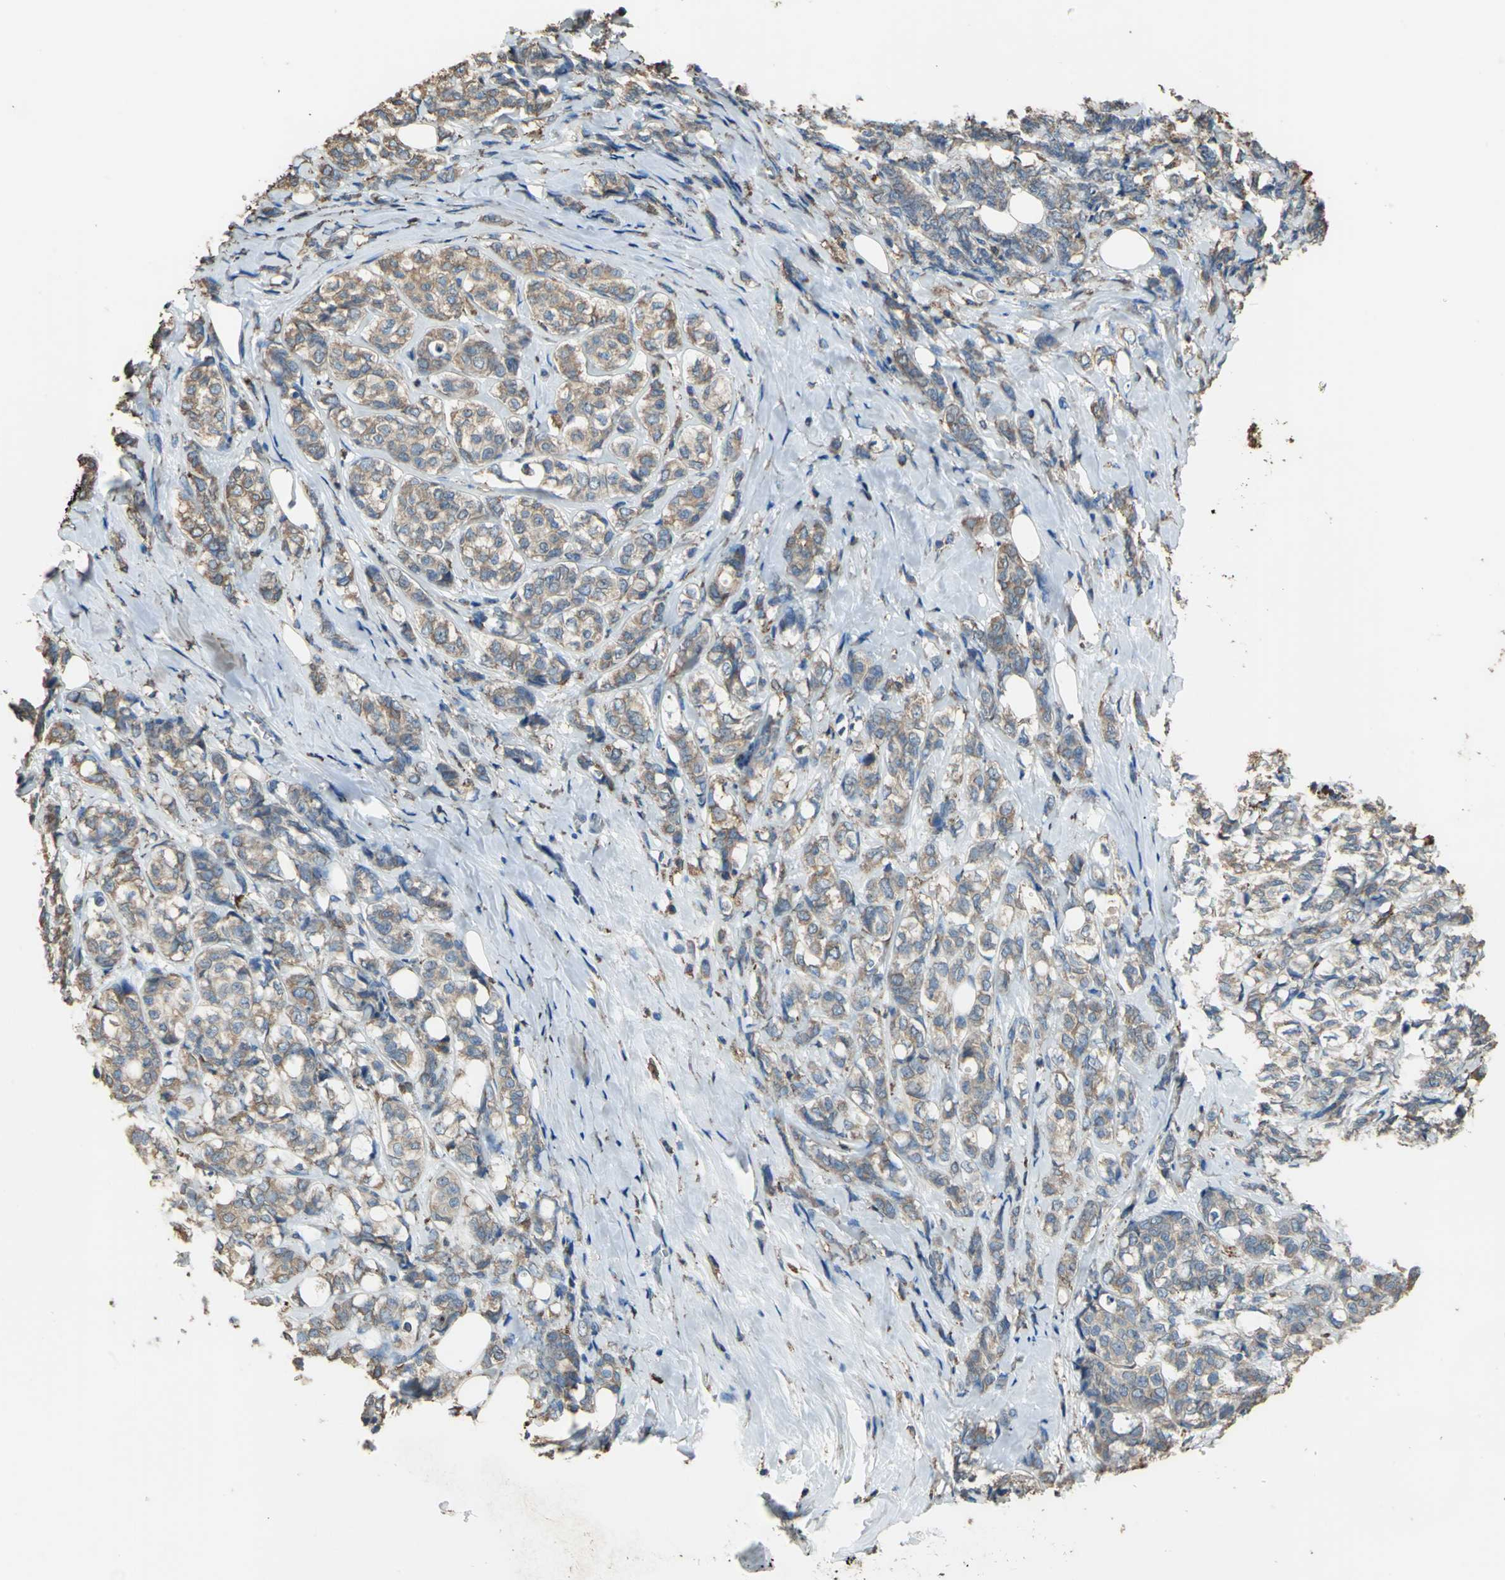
{"staining": {"intensity": "moderate", "quantity": ">75%", "location": "cytoplasmic/membranous"}, "tissue": "breast cancer", "cell_type": "Tumor cells", "image_type": "cancer", "snomed": [{"axis": "morphology", "description": "Lobular carcinoma"}, {"axis": "topography", "description": "Breast"}], "caption": "The immunohistochemical stain labels moderate cytoplasmic/membranous positivity in tumor cells of breast cancer (lobular carcinoma) tissue. The protein is stained brown, and the nuclei are stained in blue (DAB IHC with brightfield microscopy, high magnification).", "gene": "GPANK1", "patient": {"sex": "female", "age": 60}}